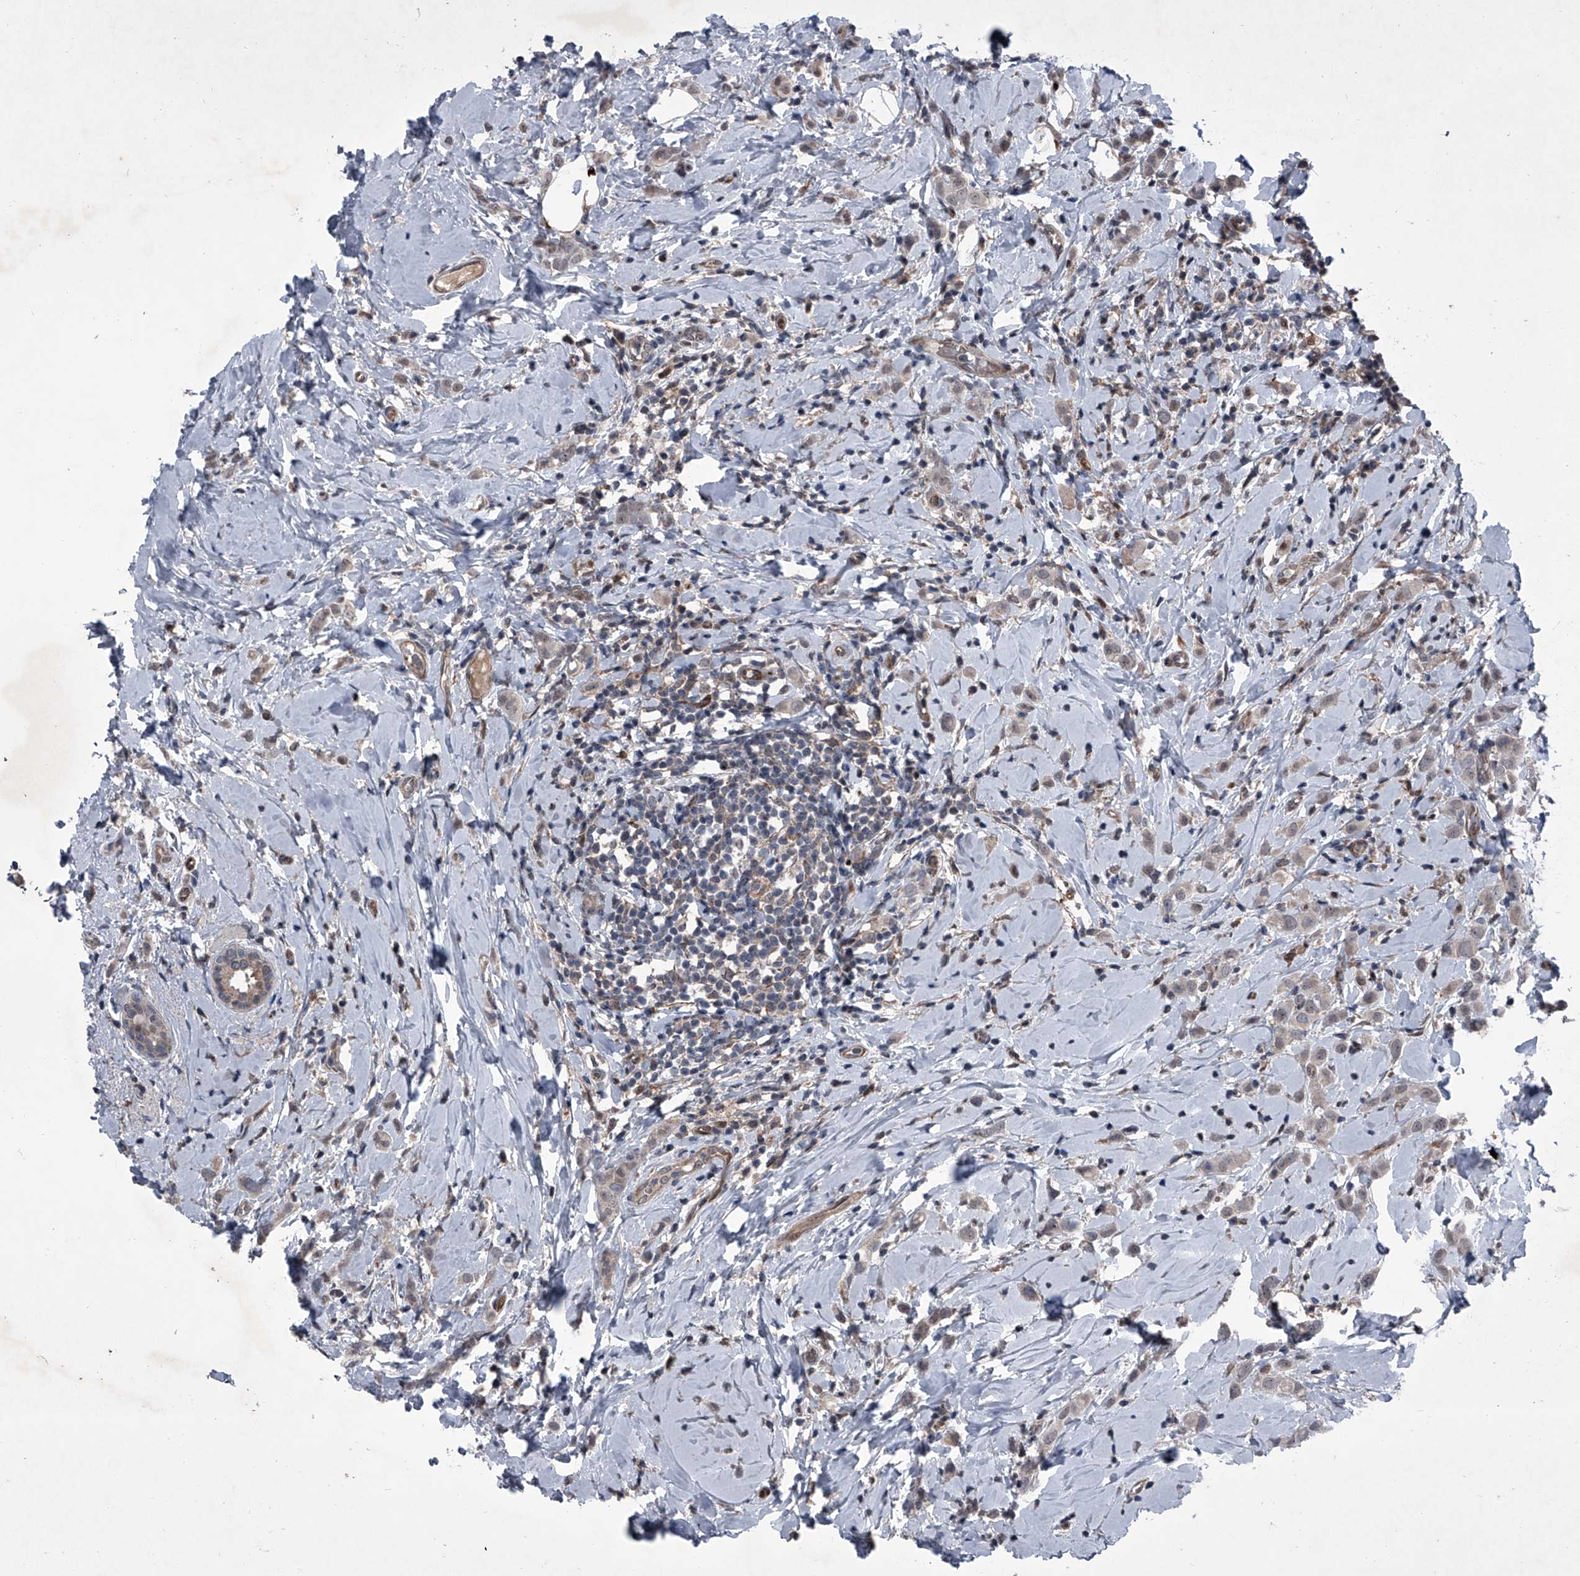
{"staining": {"intensity": "negative", "quantity": "none", "location": "none"}, "tissue": "breast cancer", "cell_type": "Tumor cells", "image_type": "cancer", "snomed": [{"axis": "morphology", "description": "Lobular carcinoma"}, {"axis": "topography", "description": "Breast"}], "caption": "Immunohistochemical staining of breast lobular carcinoma shows no significant positivity in tumor cells.", "gene": "ELK4", "patient": {"sex": "female", "age": 47}}